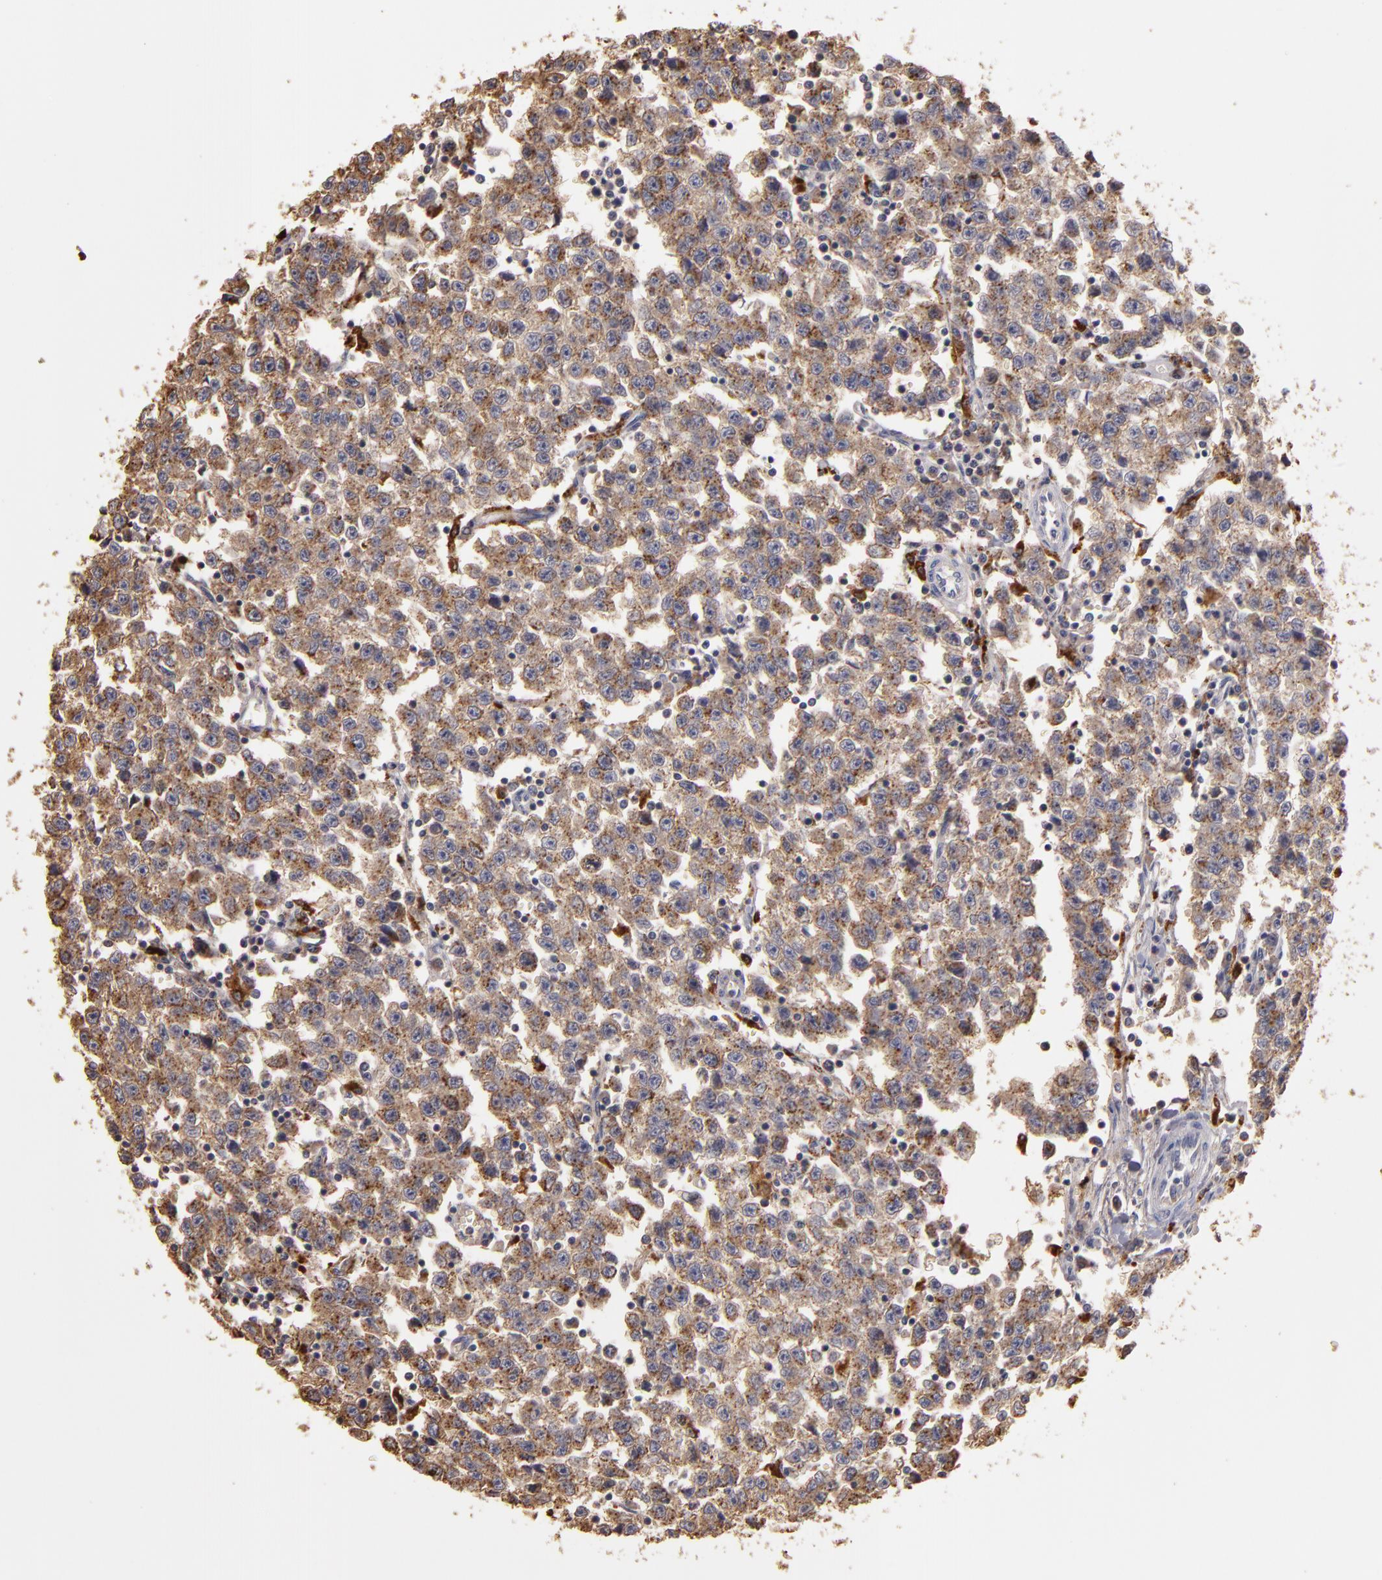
{"staining": {"intensity": "moderate", "quantity": "25%-75%", "location": "cytoplasmic/membranous"}, "tissue": "testis cancer", "cell_type": "Tumor cells", "image_type": "cancer", "snomed": [{"axis": "morphology", "description": "Seminoma, NOS"}, {"axis": "topography", "description": "Testis"}], "caption": "Testis seminoma was stained to show a protein in brown. There is medium levels of moderate cytoplasmic/membranous staining in about 25%-75% of tumor cells.", "gene": "TRAF1", "patient": {"sex": "male", "age": 35}}